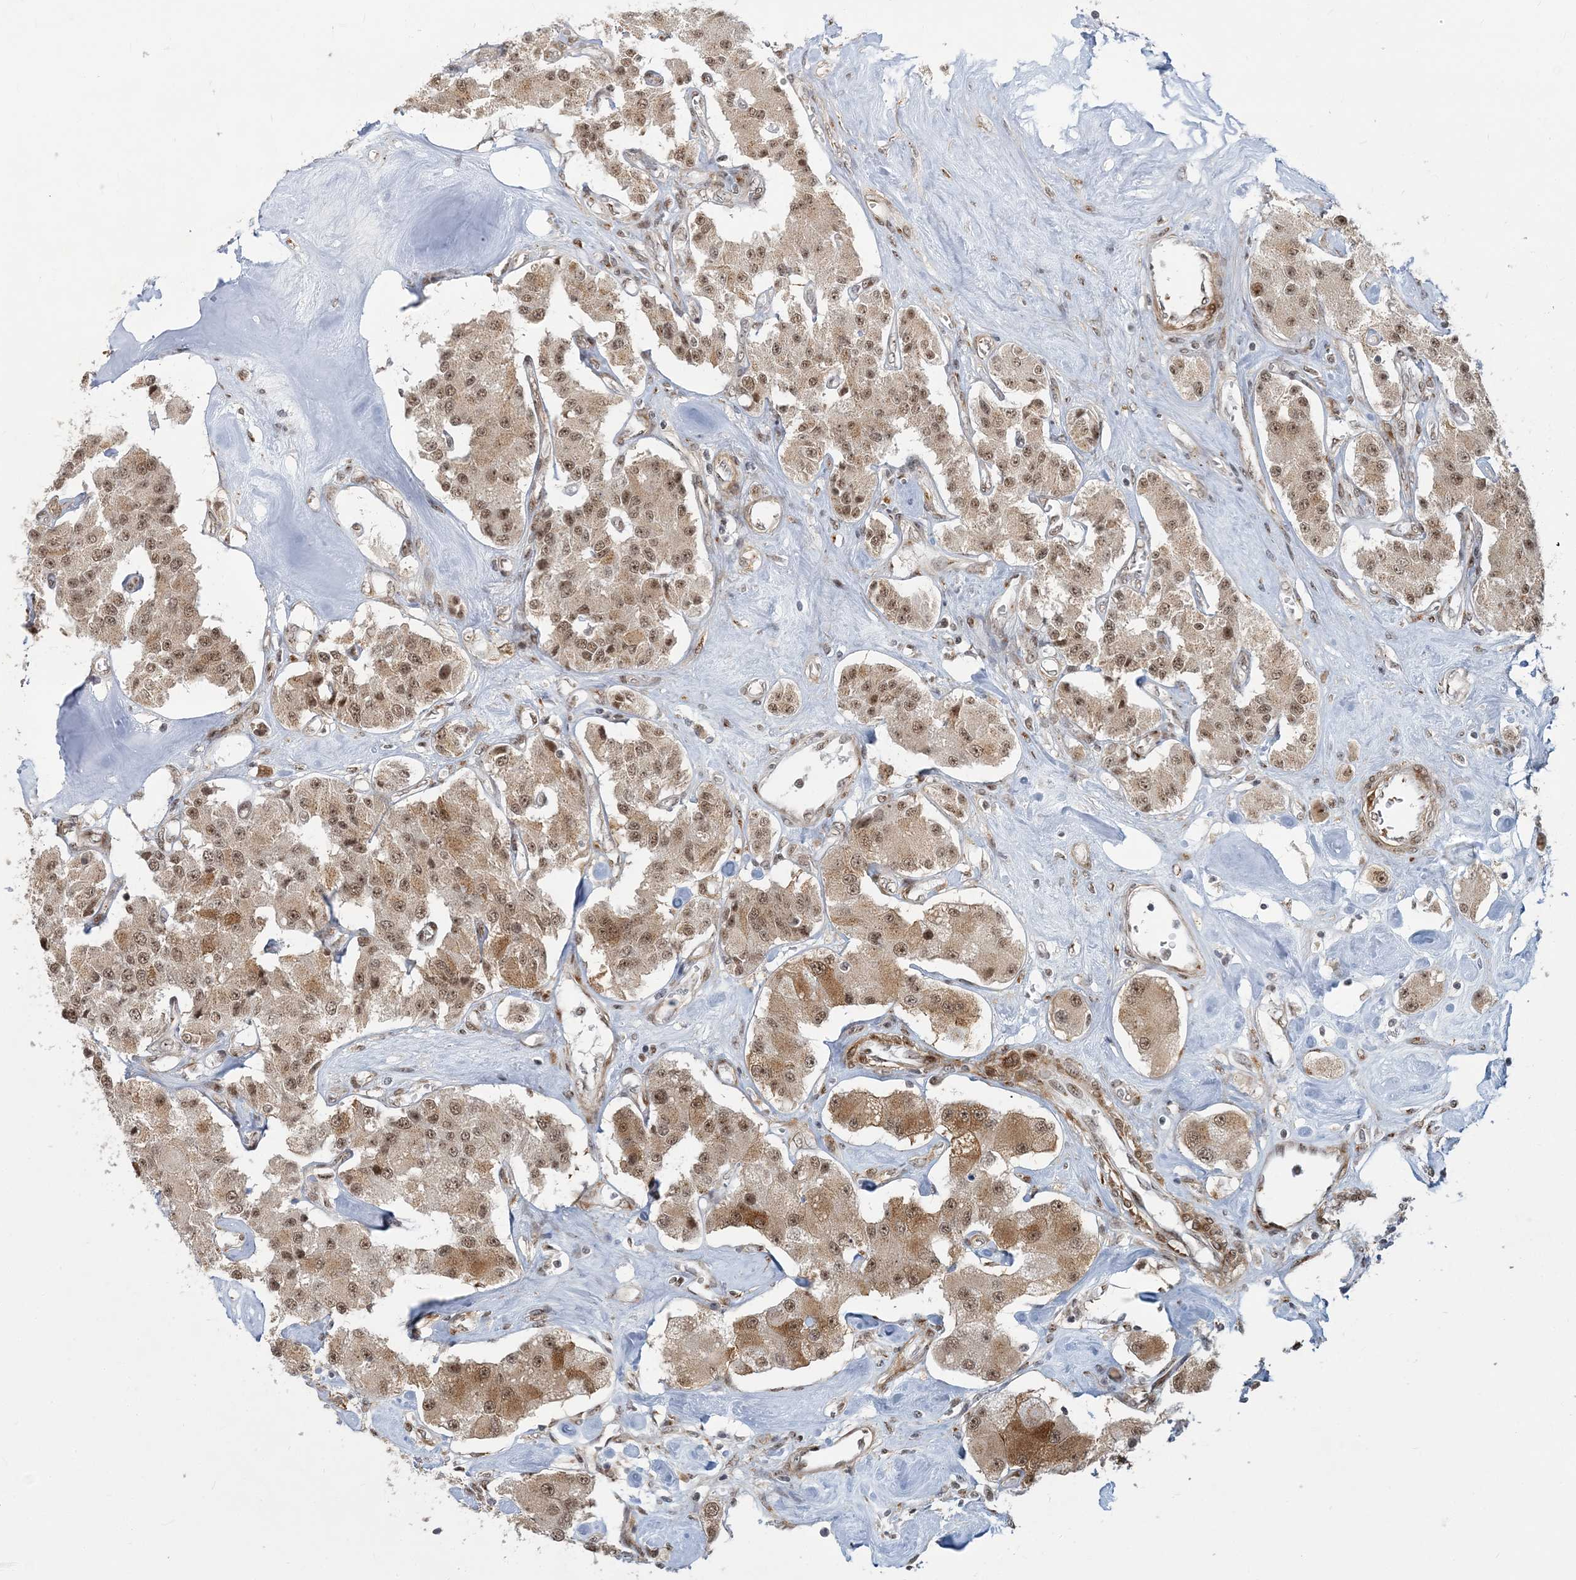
{"staining": {"intensity": "moderate", "quantity": ">75%", "location": "cytoplasmic/membranous,nuclear"}, "tissue": "carcinoid", "cell_type": "Tumor cells", "image_type": "cancer", "snomed": [{"axis": "morphology", "description": "Carcinoid, malignant, NOS"}, {"axis": "topography", "description": "Pancreas"}], "caption": "An immunohistochemistry photomicrograph of tumor tissue is shown. Protein staining in brown labels moderate cytoplasmic/membranous and nuclear positivity in carcinoid within tumor cells.", "gene": "PLRG1", "patient": {"sex": "male", "age": 41}}